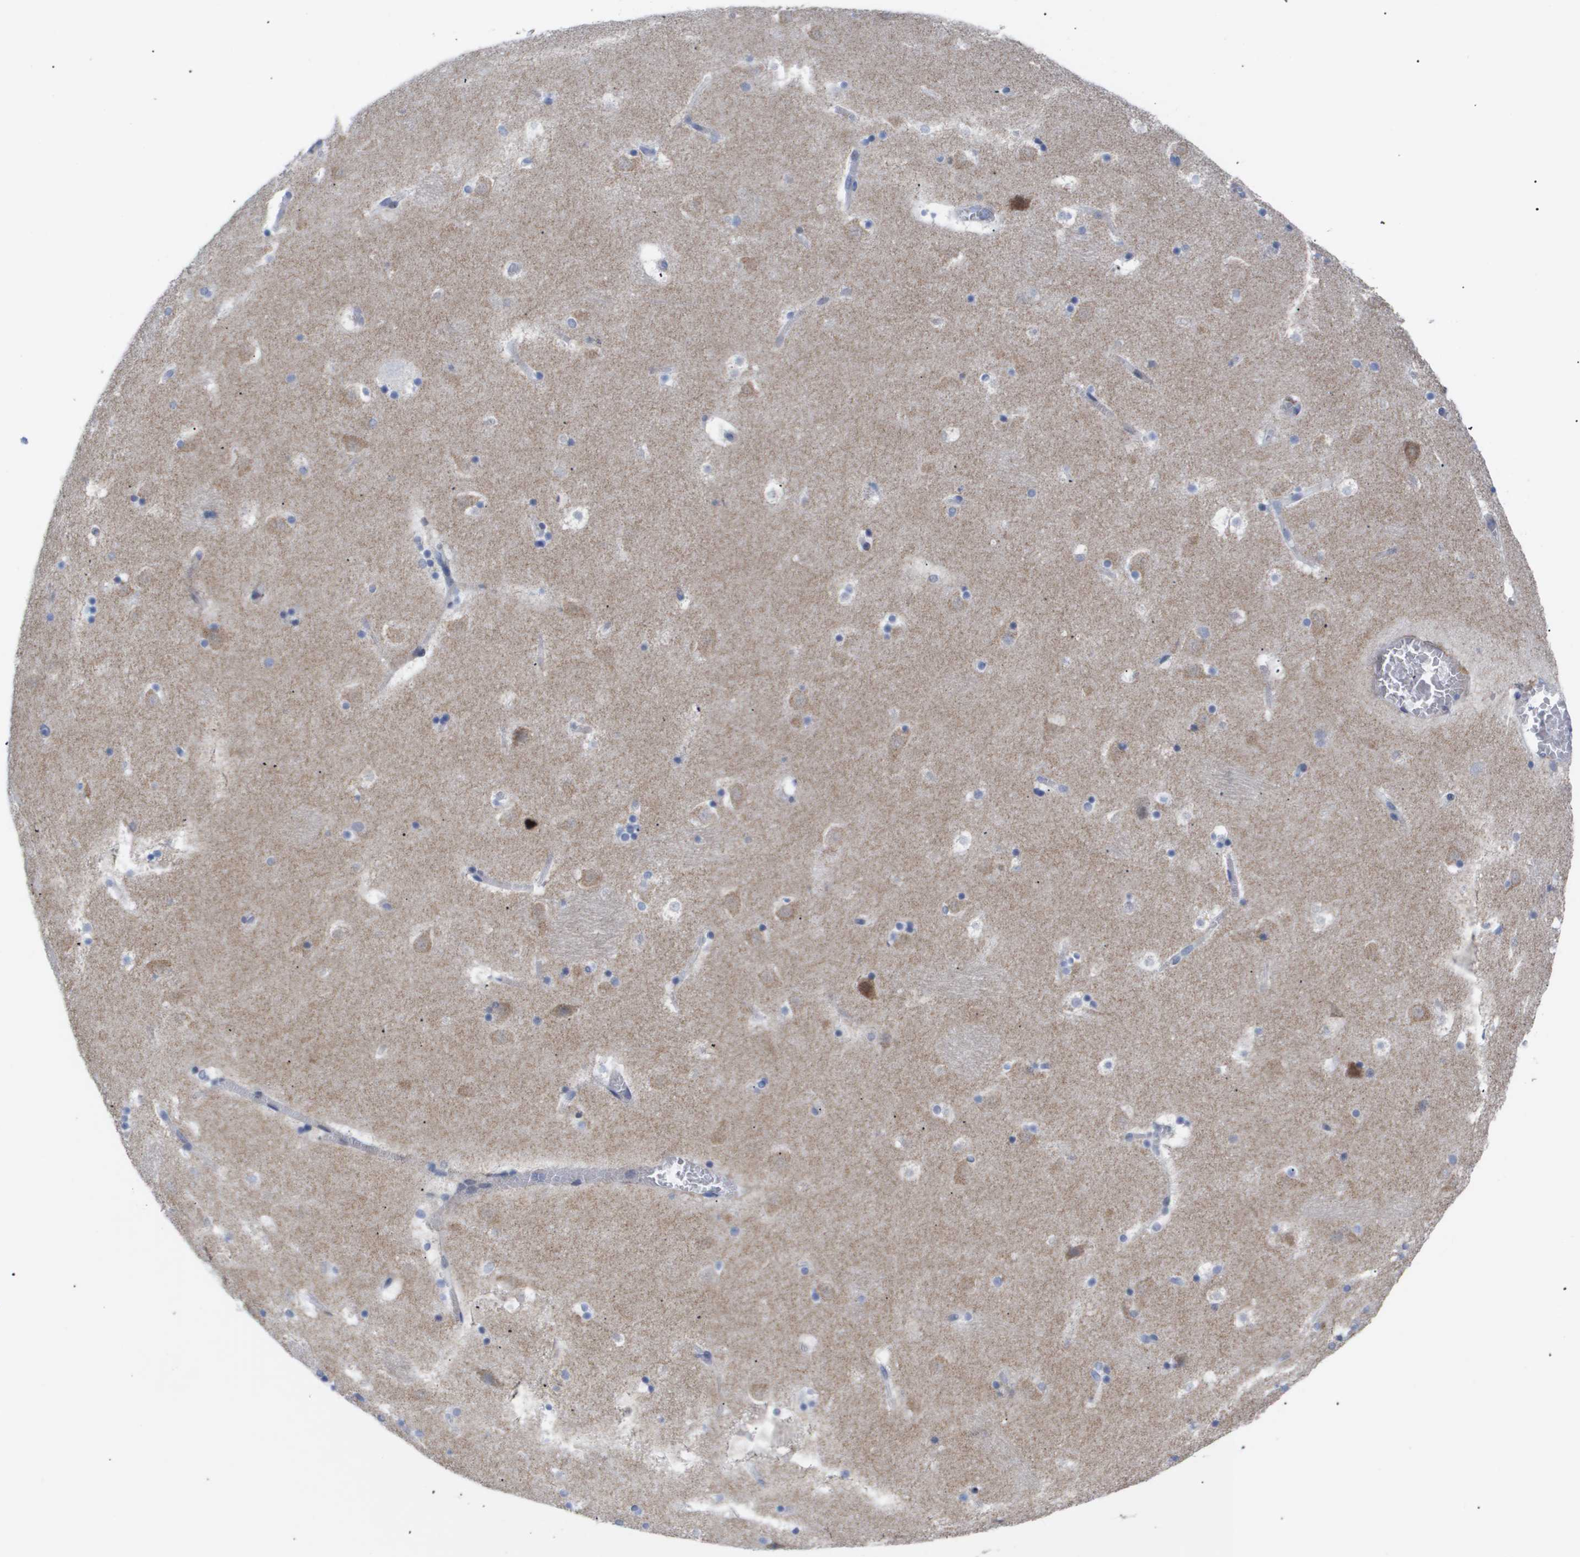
{"staining": {"intensity": "negative", "quantity": "none", "location": "none"}, "tissue": "caudate", "cell_type": "Glial cells", "image_type": "normal", "snomed": [{"axis": "morphology", "description": "Normal tissue, NOS"}, {"axis": "topography", "description": "Lateral ventricle wall"}], "caption": "Immunohistochemistry photomicrograph of normal caudate: caudate stained with DAB (3,3'-diaminobenzidine) demonstrates no significant protein staining in glial cells. The staining is performed using DAB (3,3'-diaminobenzidine) brown chromogen with nuclei counter-stained in using hematoxylin.", "gene": "CAV3", "patient": {"sex": "male", "age": 45}}